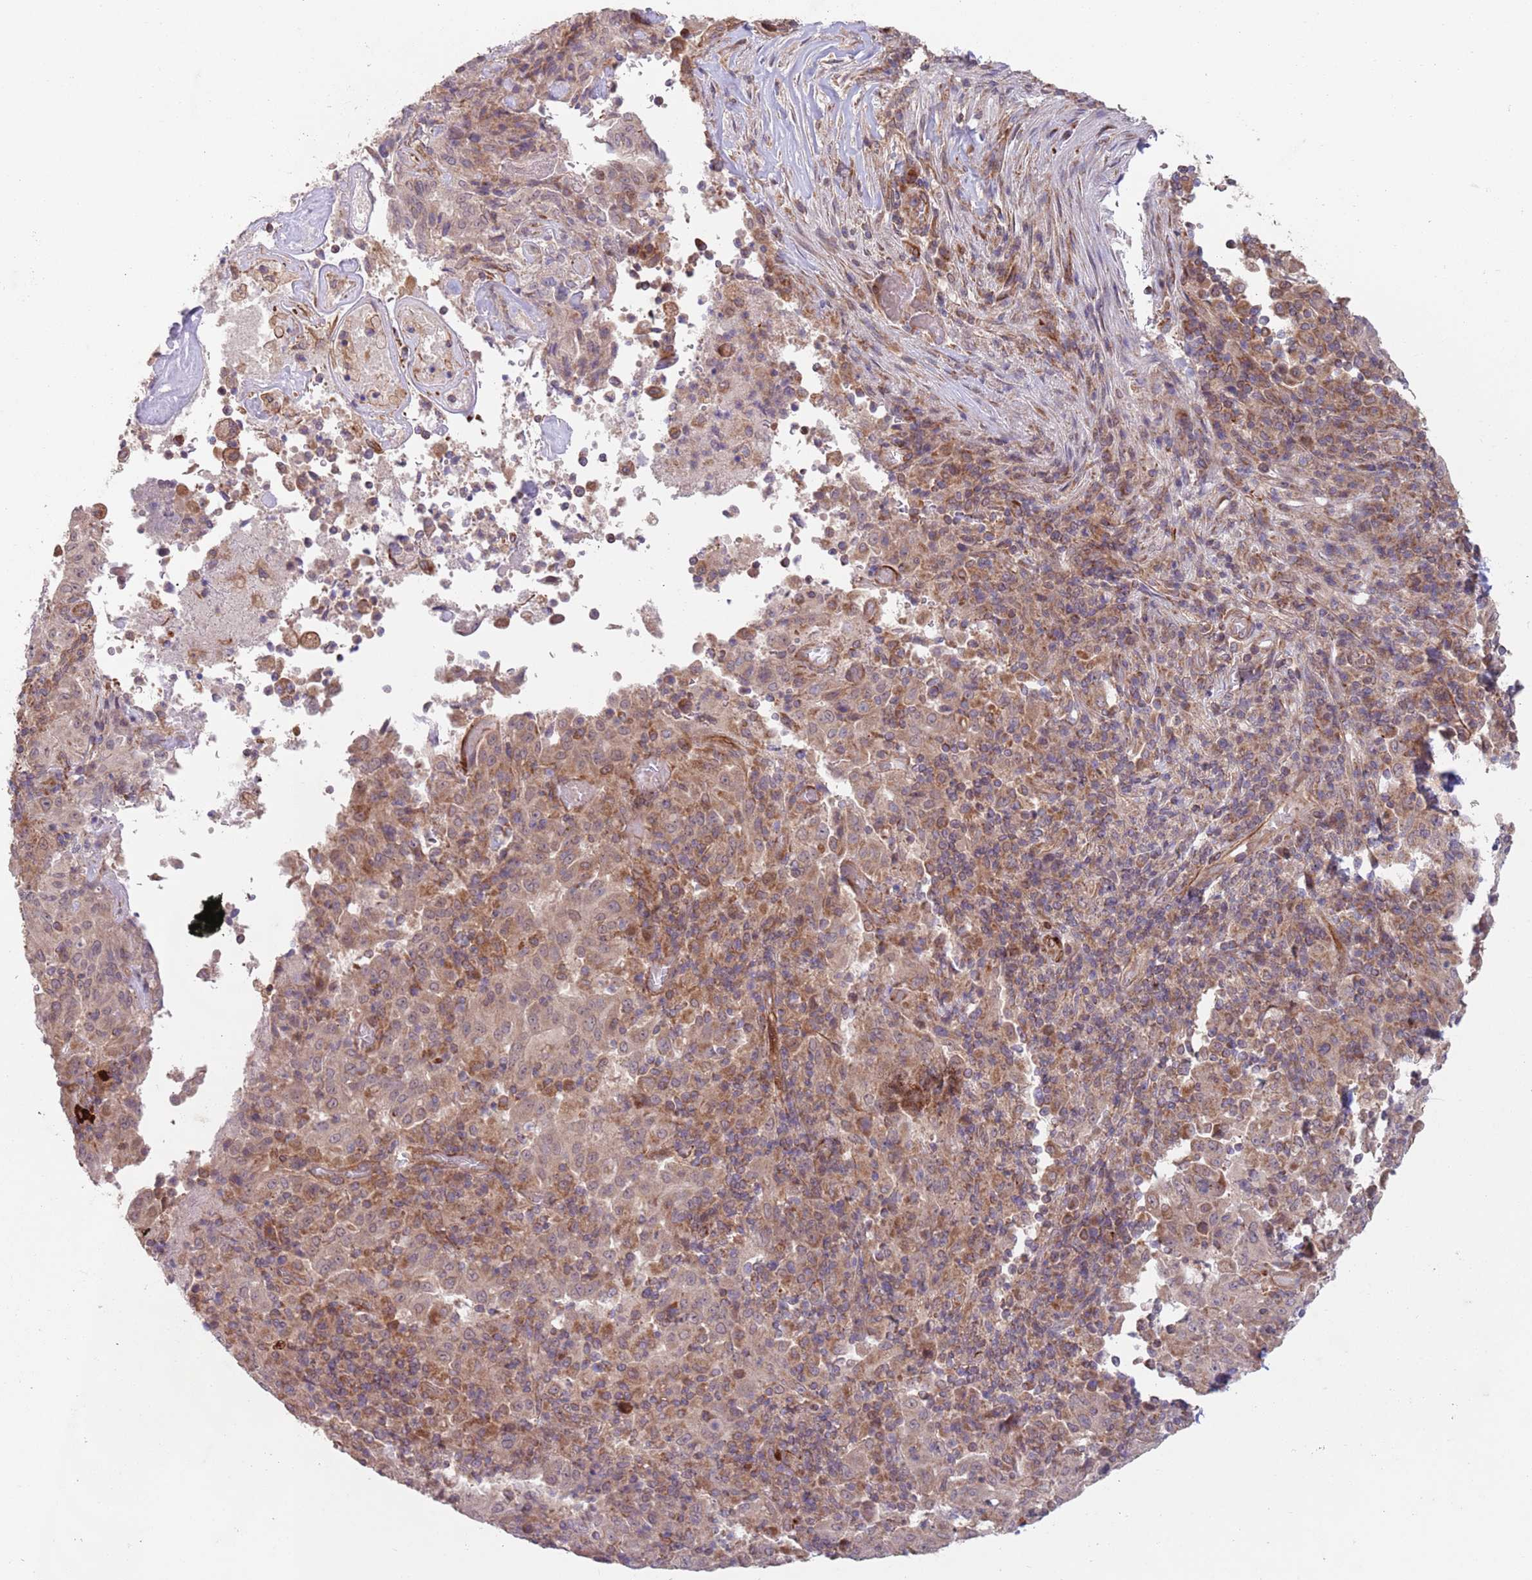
{"staining": {"intensity": "weak", "quantity": "25%-75%", "location": "nuclear"}, "tissue": "pancreatic cancer", "cell_type": "Tumor cells", "image_type": "cancer", "snomed": [{"axis": "morphology", "description": "Adenocarcinoma, NOS"}, {"axis": "topography", "description": "Pancreas"}], "caption": "Human pancreatic cancer stained with a protein marker displays weak staining in tumor cells.", "gene": "CHD9", "patient": {"sex": "male", "age": 63}}